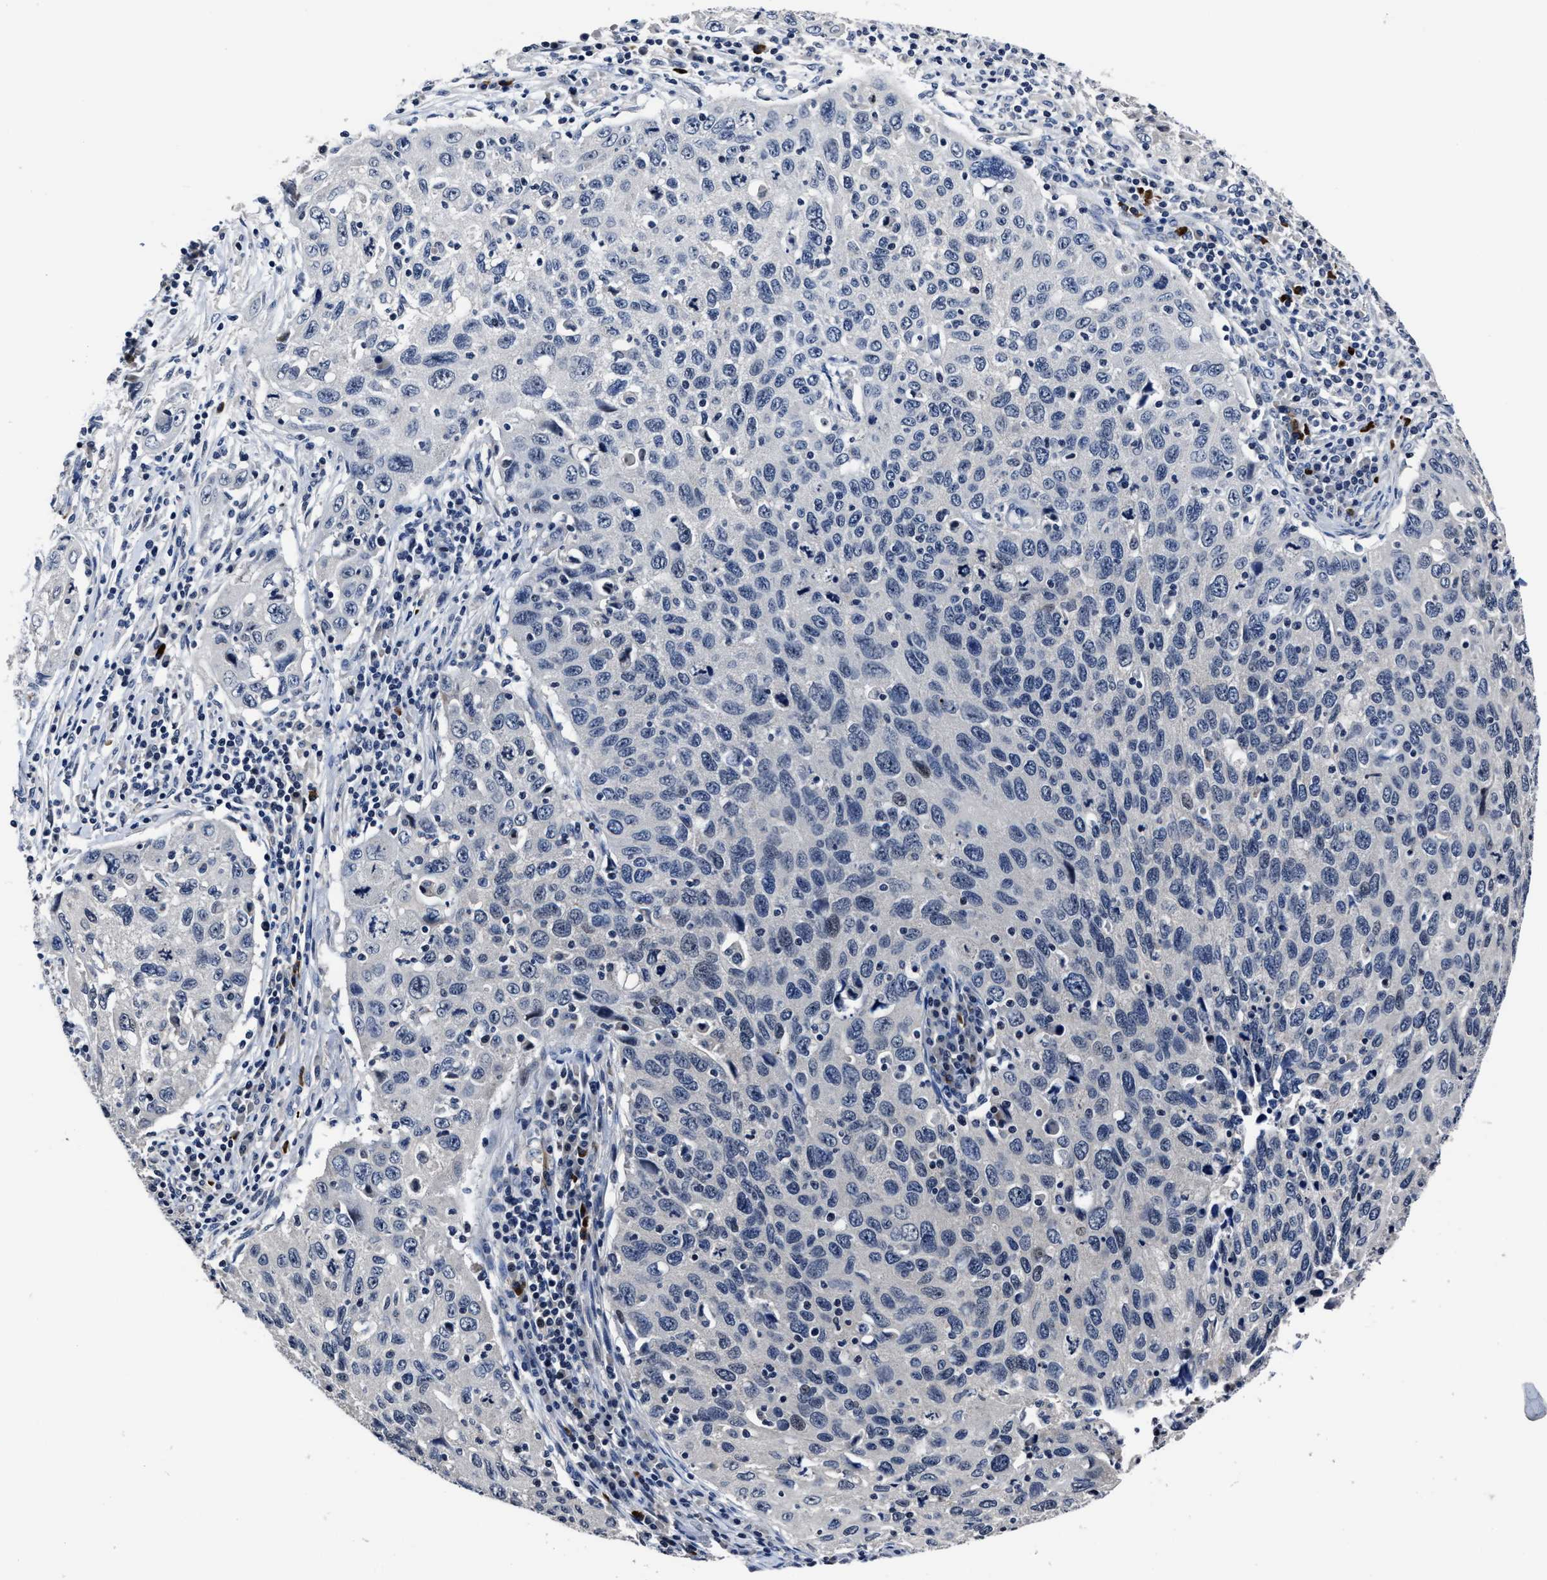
{"staining": {"intensity": "negative", "quantity": "none", "location": "none"}, "tissue": "cervical cancer", "cell_type": "Tumor cells", "image_type": "cancer", "snomed": [{"axis": "morphology", "description": "Squamous cell carcinoma, NOS"}, {"axis": "topography", "description": "Cervix"}], "caption": "Immunohistochemical staining of squamous cell carcinoma (cervical) exhibits no significant positivity in tumor cells.", "gene": "RSBN1L", "patient": {"sex": "female", "age": 53}}